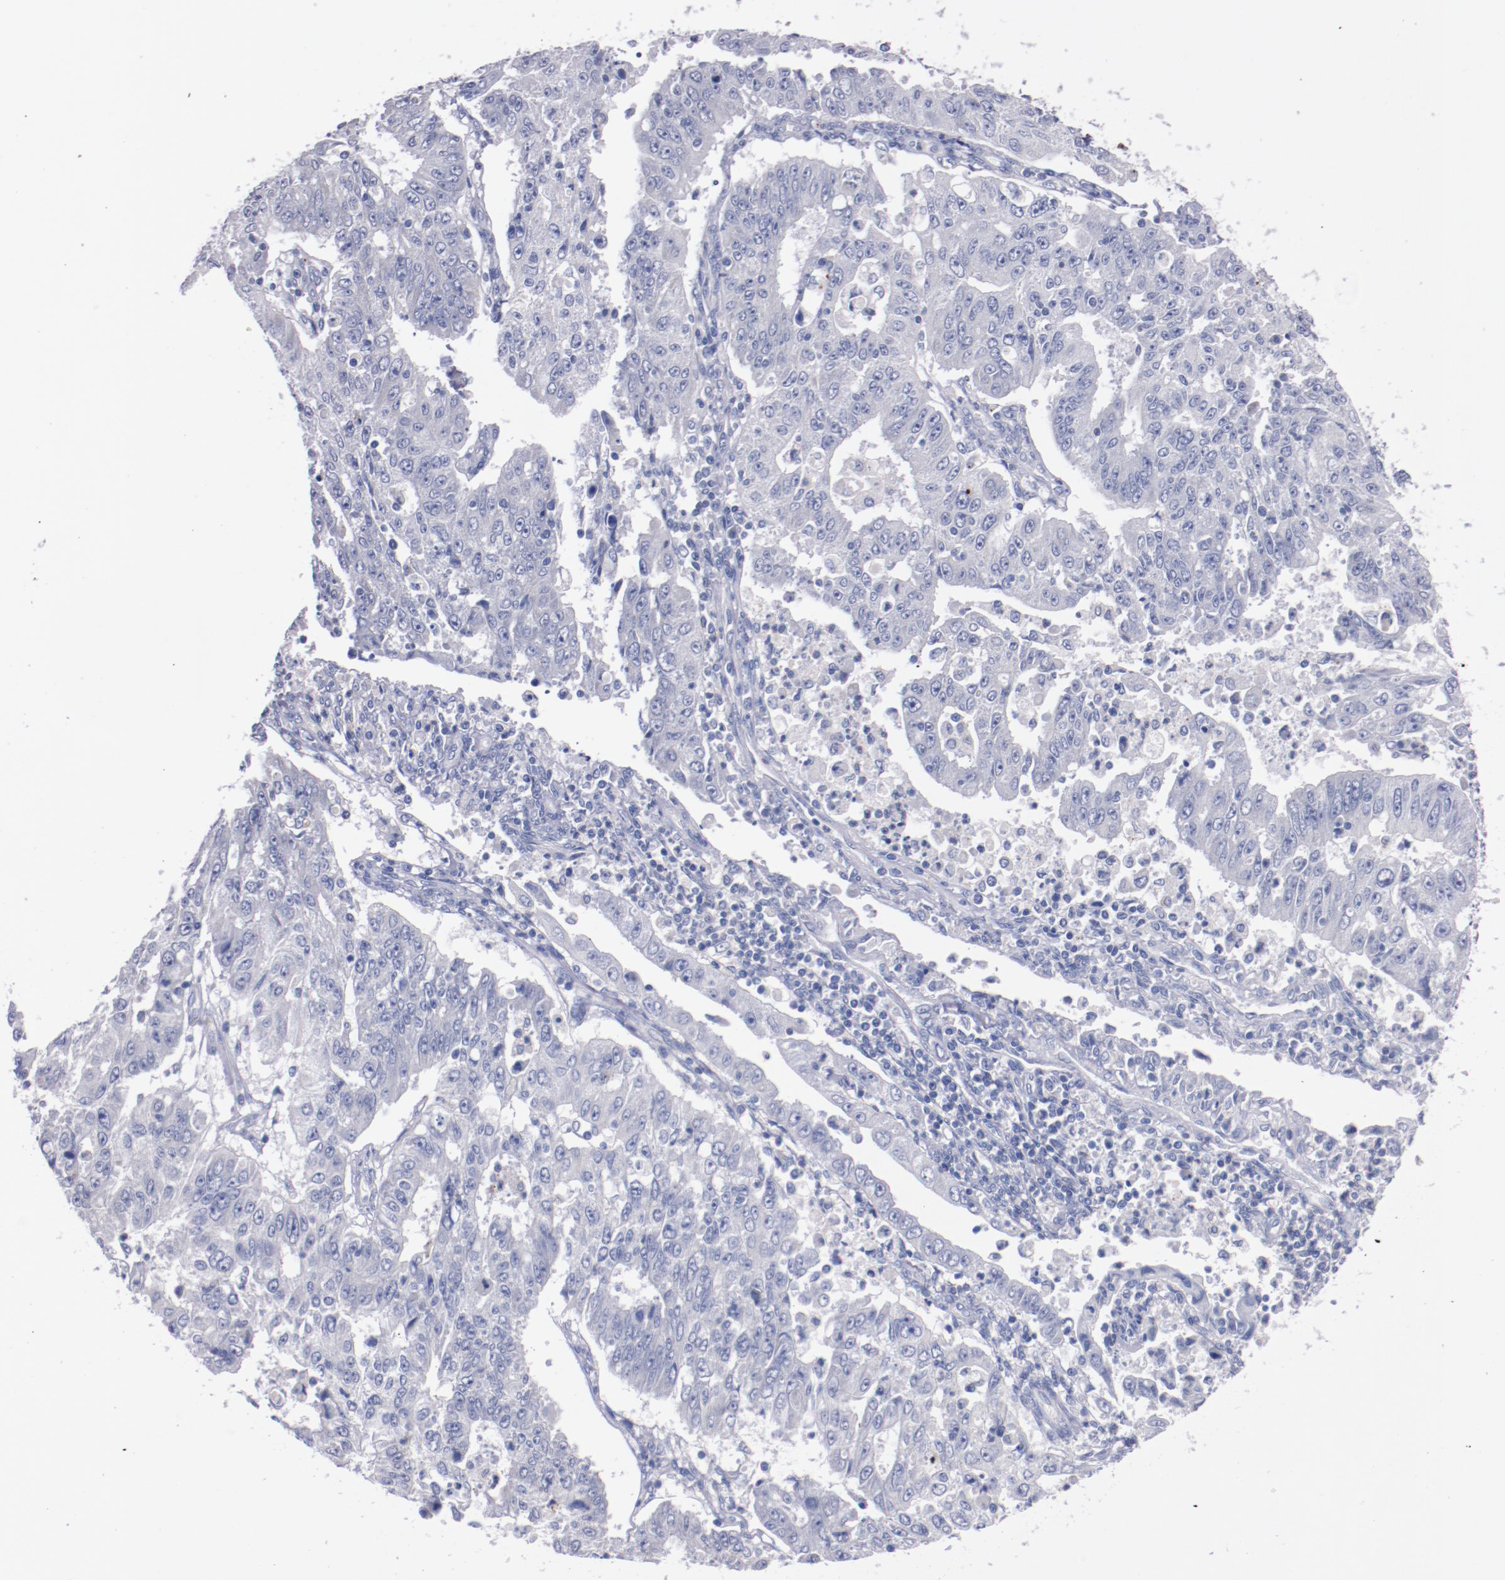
{"staining": {"intensity": "negative", "quantity": "none", "location": "none"}, "tissue": "endometrial cancer", "cell_type": "Tumor cells", "image_type": "cancer", "snomed": [{"axis": "morphology", "description": "Adenocarcinoma, NOS"}, {"axis": "topography", "description": "Endometrium"}], "caption": "This micrograph is of endometrial cancer (adenocarcinoma) stained with immunohistochemistry to label a protein in brown with the nuclei are counter-stained blue. There is no staining in tumor cells.", "gene": "CNTNAP2", "patient": {"sex": "female", "age": 42}}